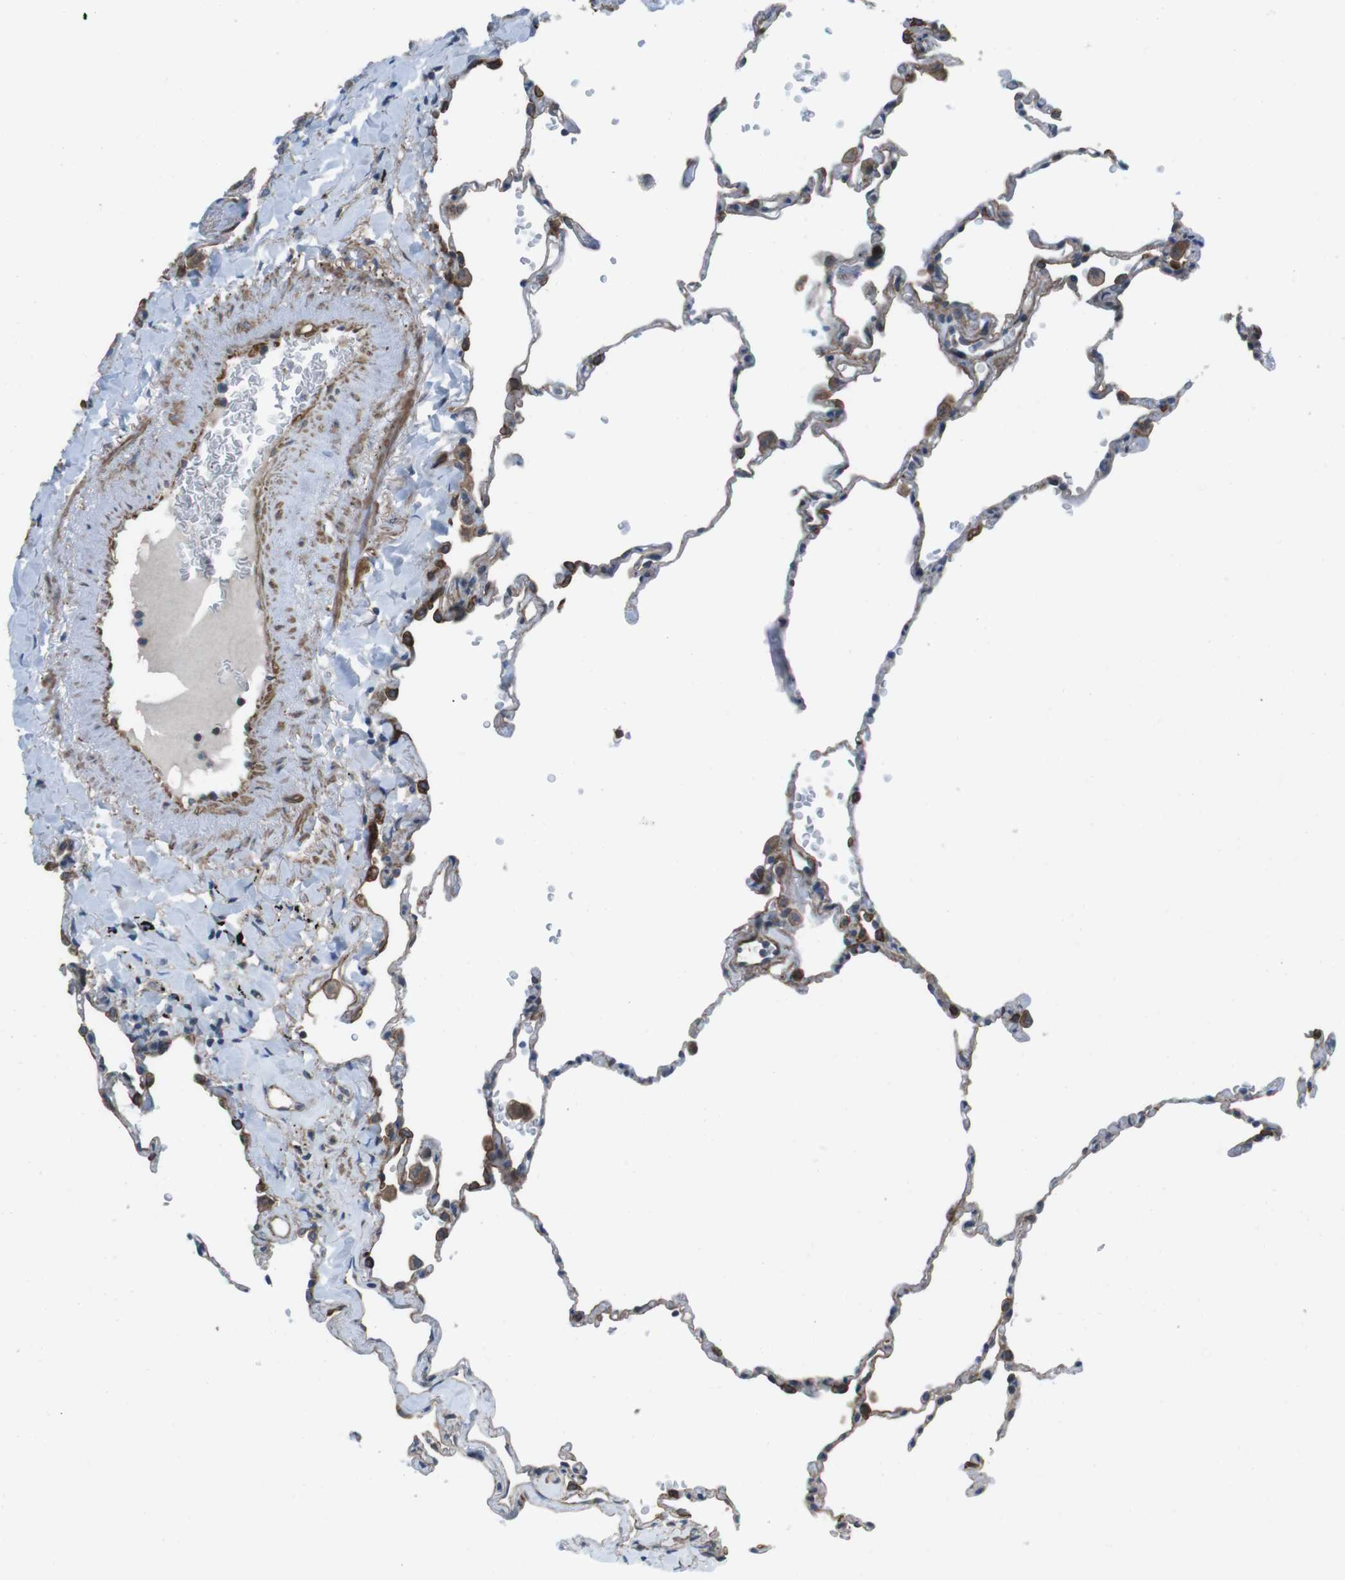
{"staining": {"intensity": "moderate", "quantity": "25%-75%", "location": "cytoplasmic/membranous"}, "tissue": "lung", "cell_type": "Alveolar cells", "image_type": "normal", "snomed": [{"axis": "morphology", "description": "Normal tissue, NOS"}, {"axis": "topography", "description": "Lung"}], "caption": "Immunohistochemistry (IHC) of unremarkable lung reveals medium levels of moderate cytoplasmic/membranous expression in about 25%-75% of alveolar cells.", "gene": "FAM174B", "patient": {"sex": "male", "age": 59}}